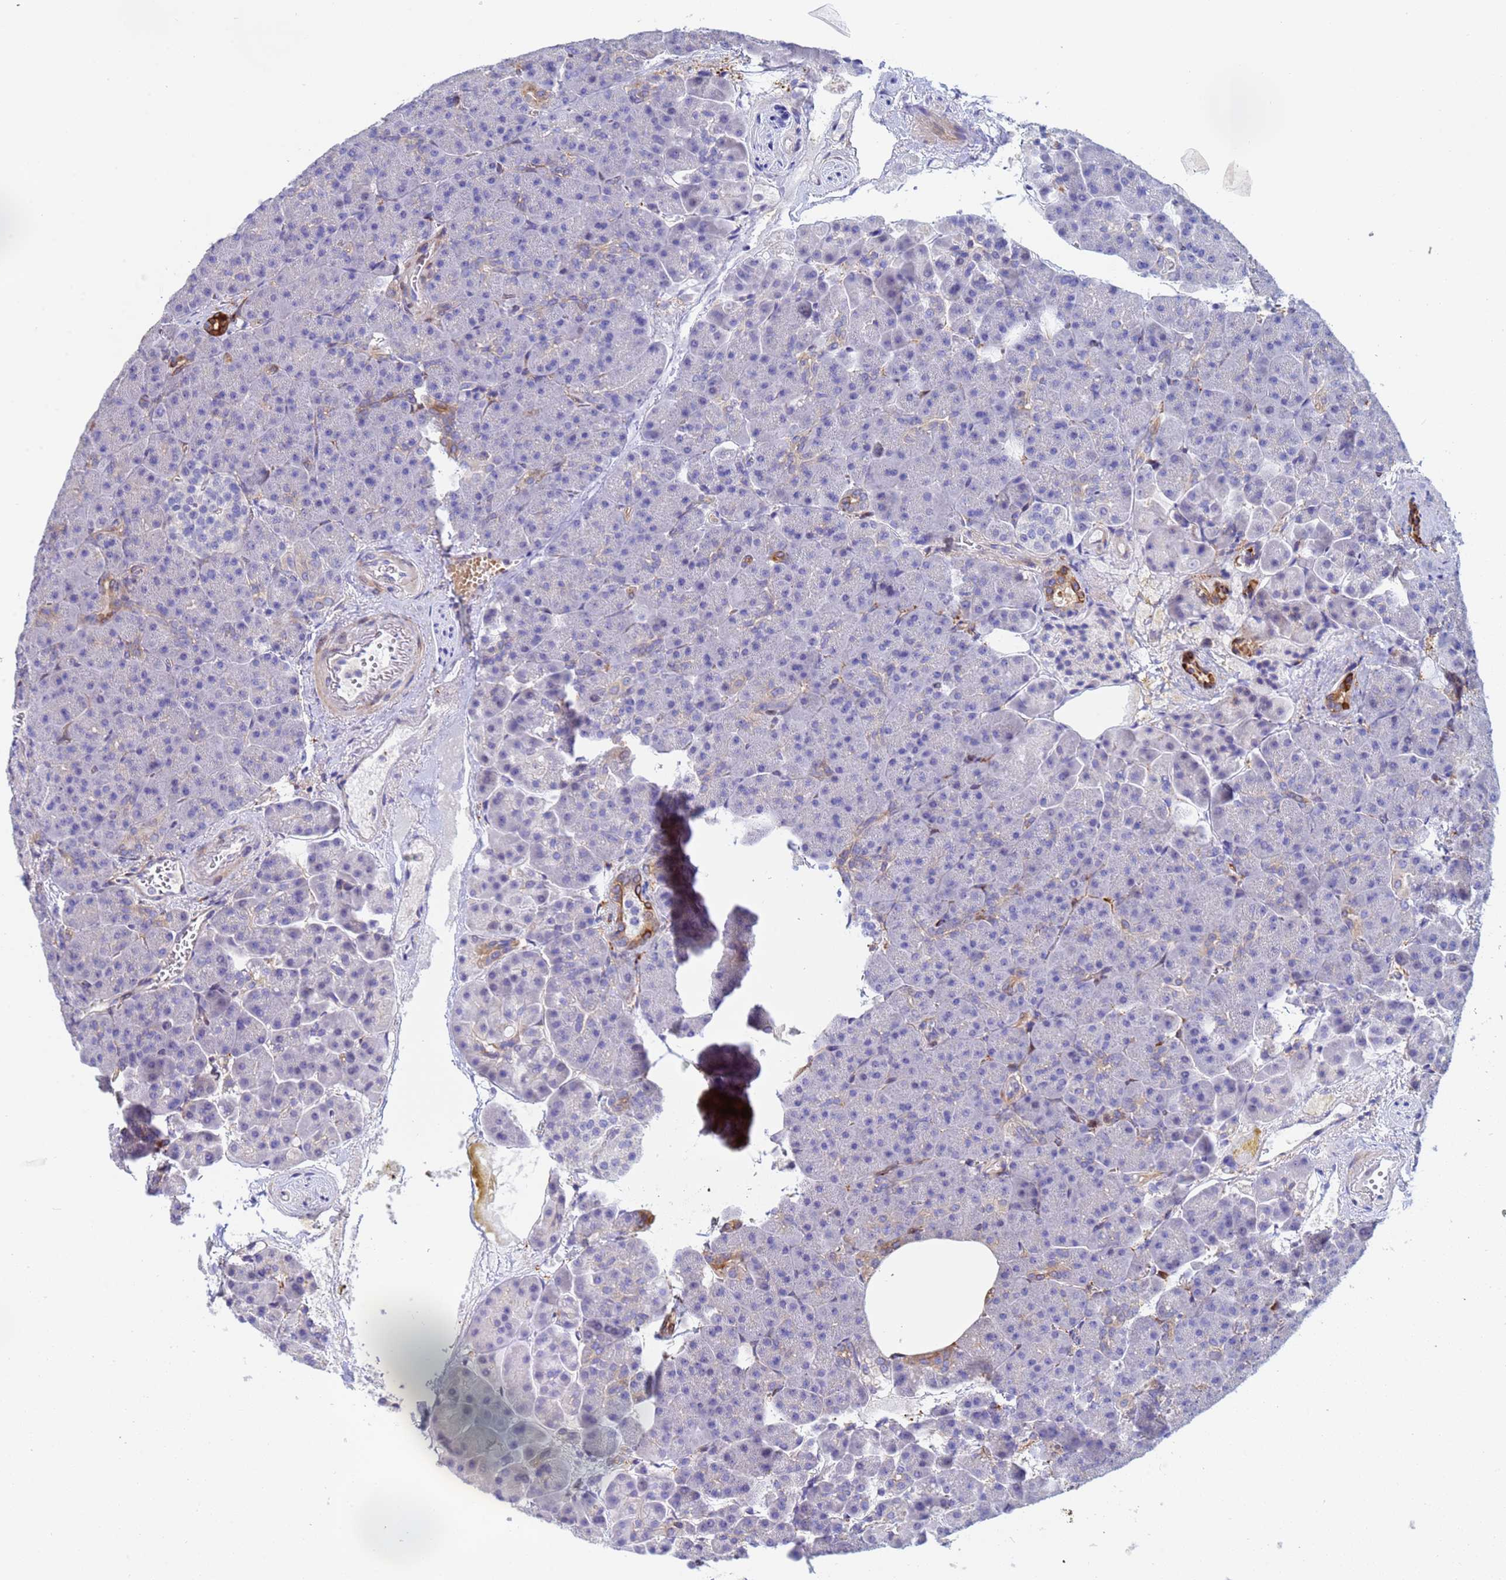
{"staining": {"intensity": "strong", "quantity": "<25%", "location": "cytoplasmic/membranous"}, "tissue": "pancreas", "cell_type": "Exocrine glandular cells", "image_type": "normal", "snomed": [{"axis": "morphology", "description": "Normal tissue, NOS"}, {"axis": "topography", "description": "Pancreas"}], "caption": "High-magnification brightfield microscopy of unremarkable pancreas stained with DAB (brown) and counterstained with hematoxylin (blue). exocrine glandular cells exhibit strong cytoplasmic/membranous staining is identified in approximately<25% of cells.", "gene": "PPP6R1", "patient": {"sex": "female", "age": 74}}